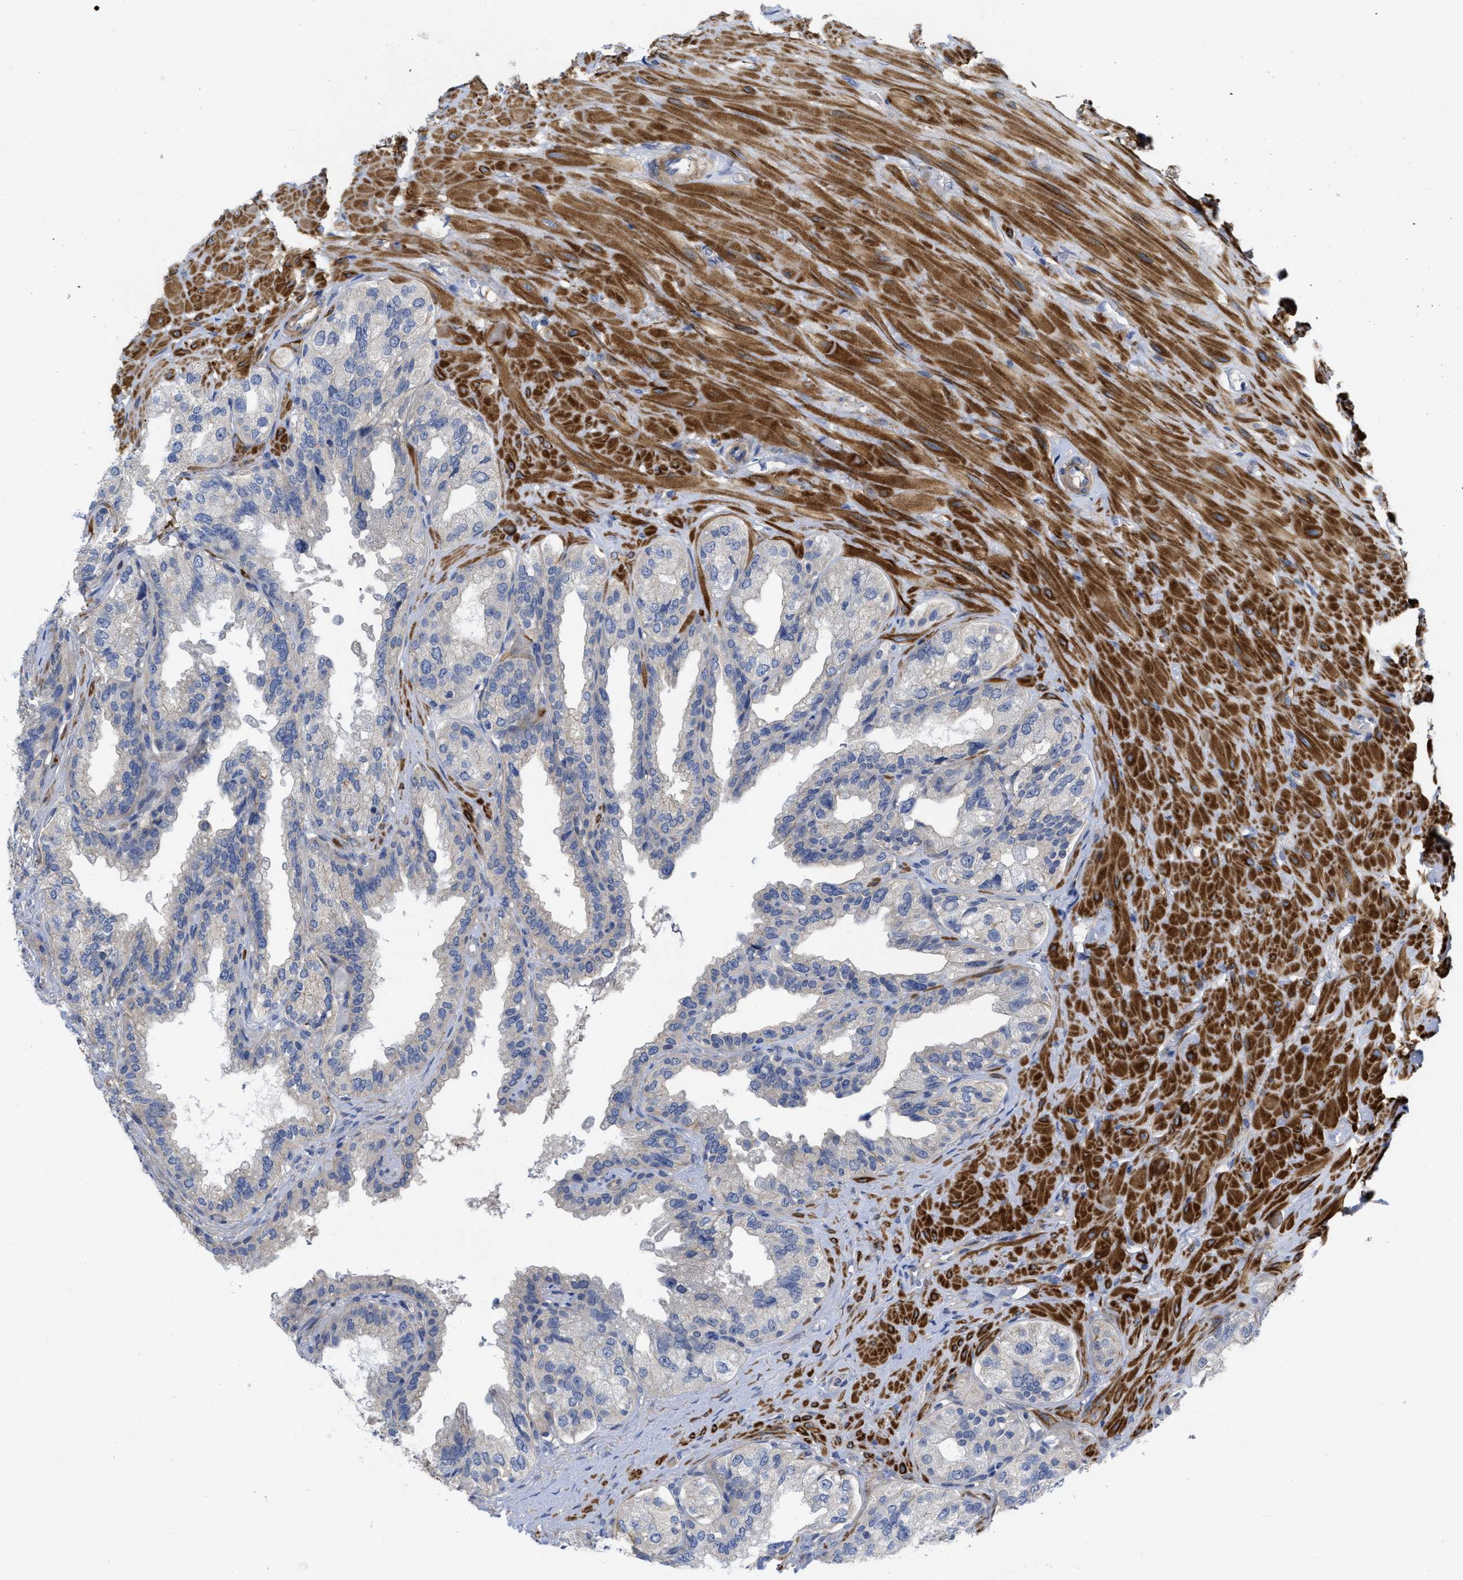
{"staining": {"intensity": "negative", "quantity": "none", "location": "none"}, "tissue": "seminal vesicle", "cell_type": "Glandular cells", "image_type": "normal", "snomed": [{"axis": "morphology", "description": "Normal tissue, NOS"}, {"axis": "topography", "description": "Seminal veicle"}], "caption": "This is an immunohistochemistry histopathology image of normal human seminal vesicle. There is no expression in glandular cells.", "gene": "ARHGEF26", "patient": {"sex": "male", "age": 68}}